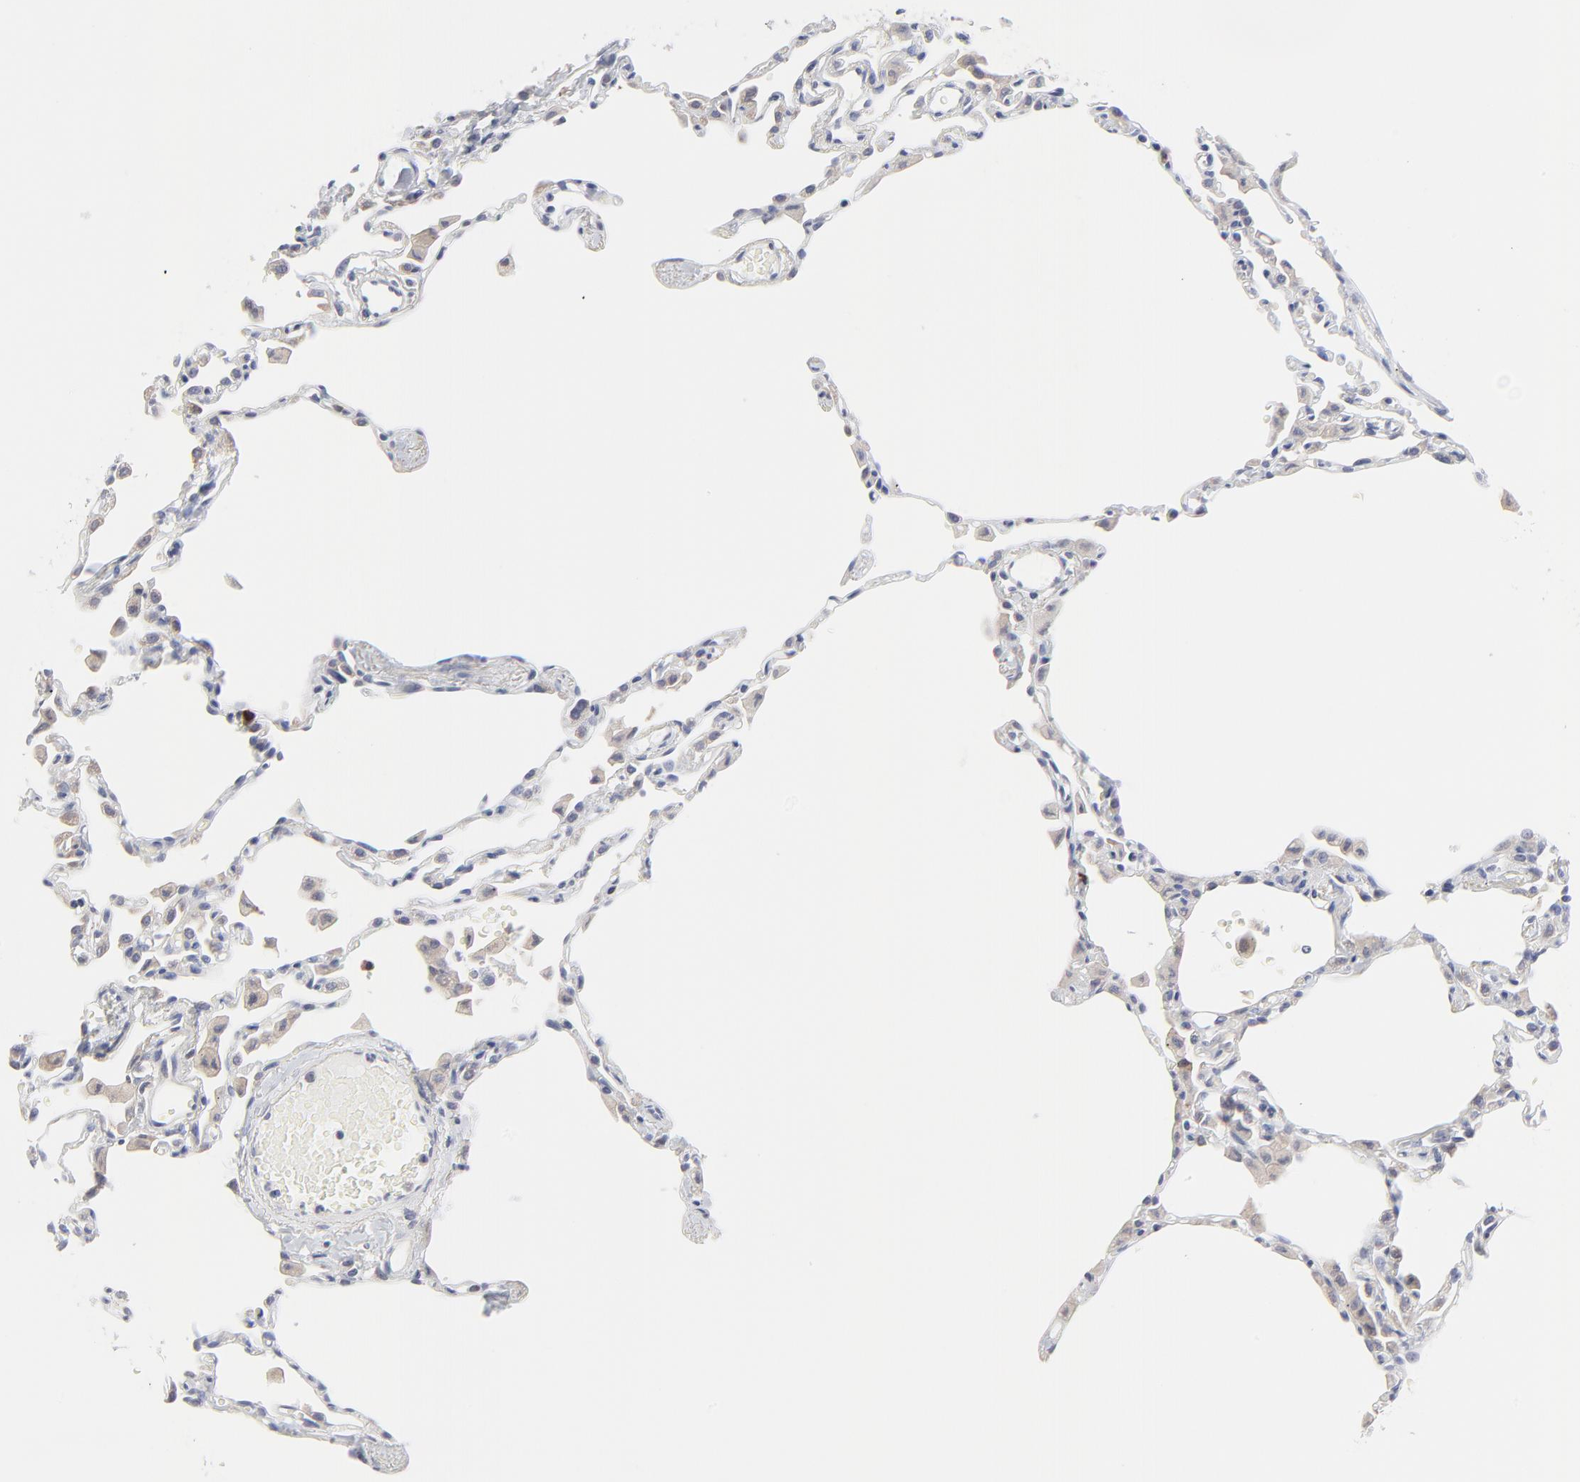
{"staining": {"intensity": "negative", "quantity": "none", "location": "none"}, "tissue": "lung", "cell_type": "Alveolar cells", "image_type": "normal", "snomed": [{"axis": "morphology", "description": "Normal tissue, NOS"}, {"axis": "topography", "description": "Lung"}], "caption": "Immunohistochemical staining of normal lung displays no significant staining in alveolar cells.", "gene": "TRIM22", "patient": {"sex": "female", "age": 49}}